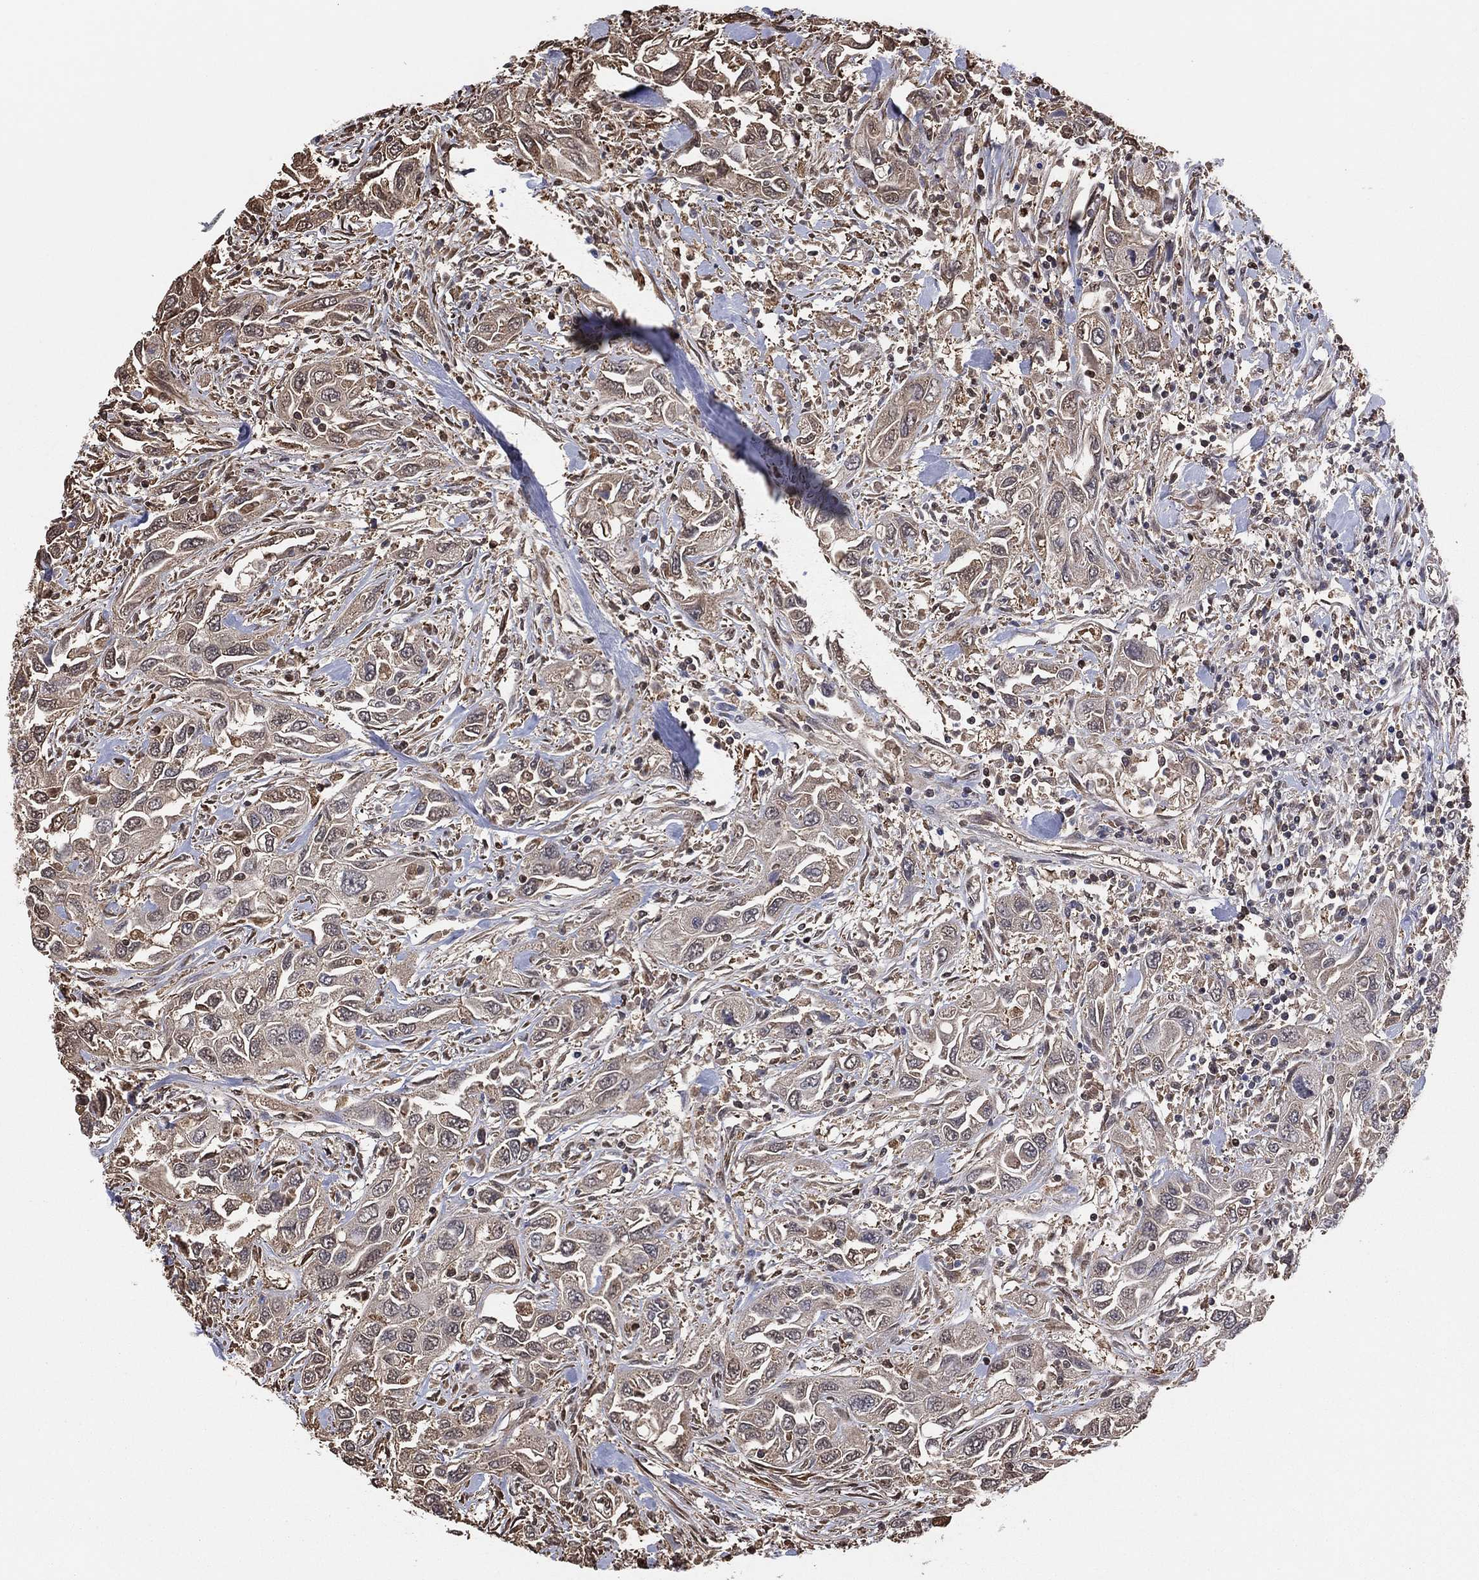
{"staining": {"intensity": "negative", "quantity": "none", "location": "none"}, "tissue": "urothelial cancer", "cell_type": "Tumor cells", "image_type": "cancer", "snomed": [{"axis": "morphology", "description": "Urothelial carcinoma, High grade"}, {"axis": "topography", "description": "Urinary bladder"}], "caption": "An image of human urothelial cancer is negative for staining in tumor cells.", "gene": "GAPDH", "patient": {"sex": "male", "age": 76}}